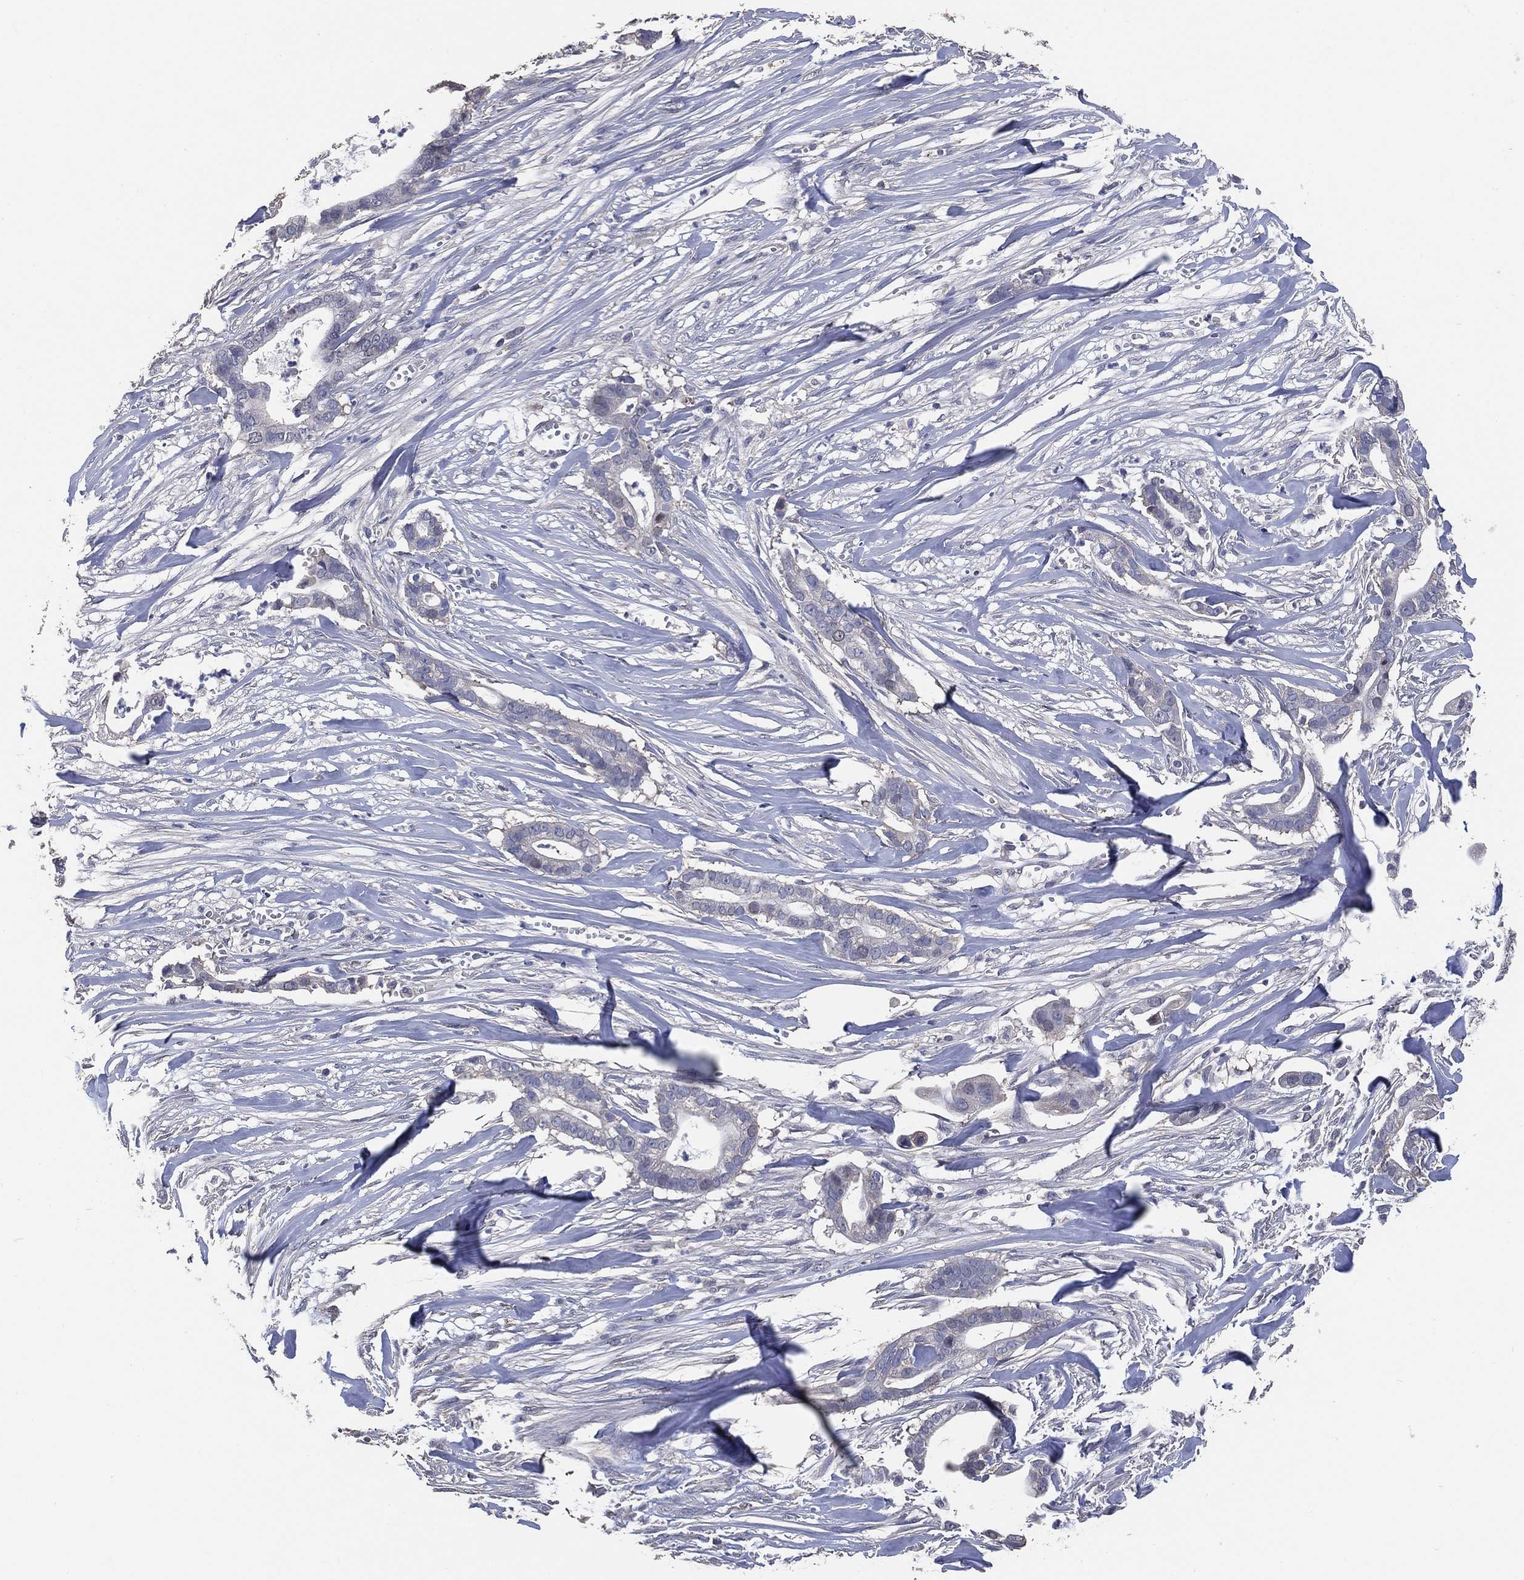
{"staining": {"intensity": "negative", "quantity": "none", "location": "none"}, "tissue": "pancreatic cancer", "cell_type": "Tumor cells", "image_type": "cancer", "snomed": [{"axis": "morphology", "description": "Adenocarcinoma, NOS"}, {"axis": "topography", "description": "Pancreas"}], "caption": "There is no significant positivity in tumor cells of pancreatic cancer.", "gene": "KLK5", "patient": {"sex": "male", "age": 61}}